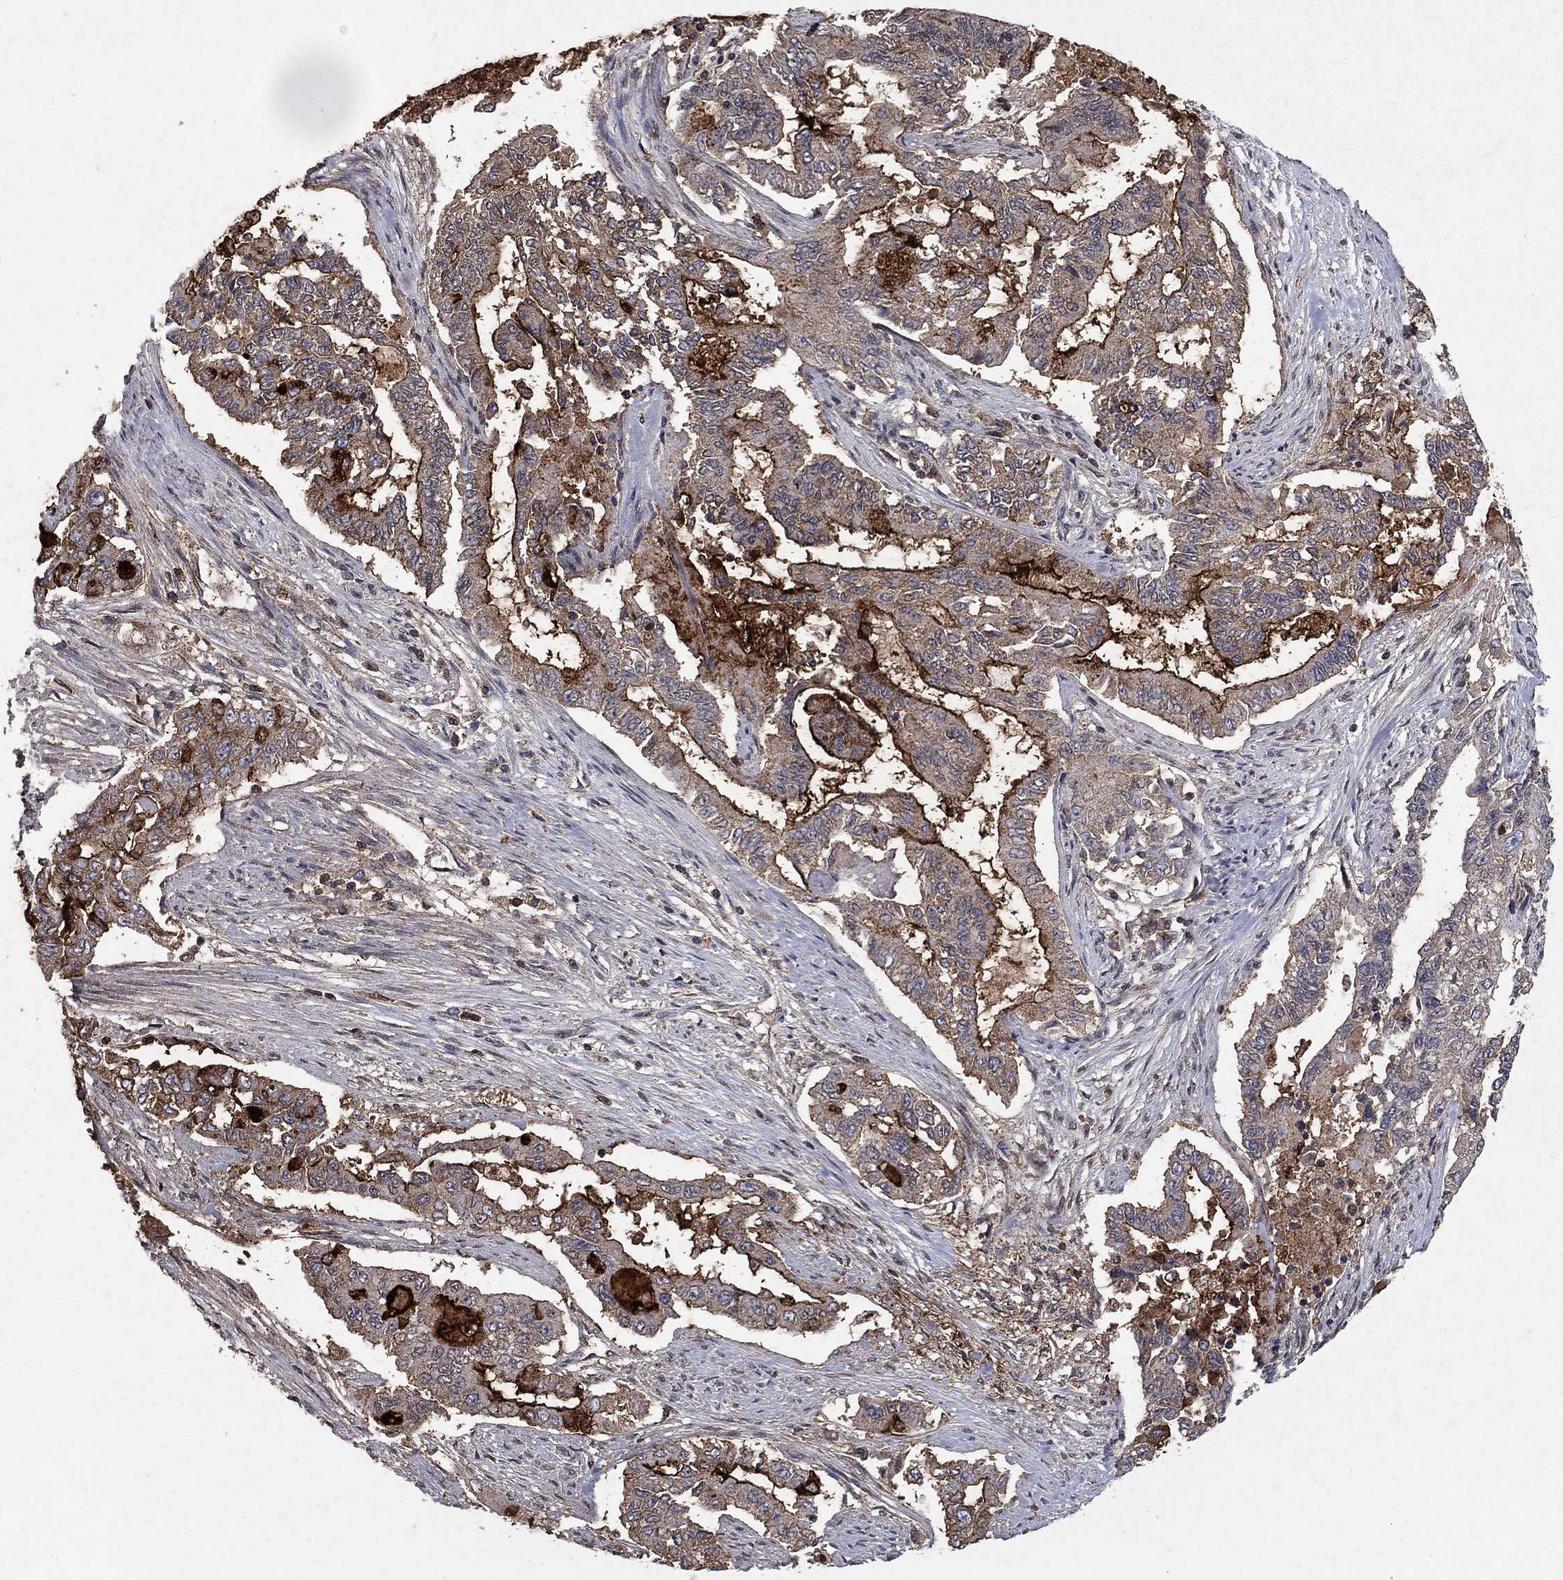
{"staining": {"intensity": "strong", "quantity": "<25%", "location": "cytoplasmic/membranous"}, "tissue": "endometrial cancer", "cell_type": "Tumor cells", "image_type": "cancer", "snomed": [{"axis": "morphology", "description": "Adenocarcinoma, NOS"}, {"axis": "topography", "description": "Uterus"}], "caption": "Adenocarcinoma (endometrial) stained with a protein marker displays strong staining in tumor cells.", "gene": "CD24", "patient": {"sex": "female", "age": 59}}